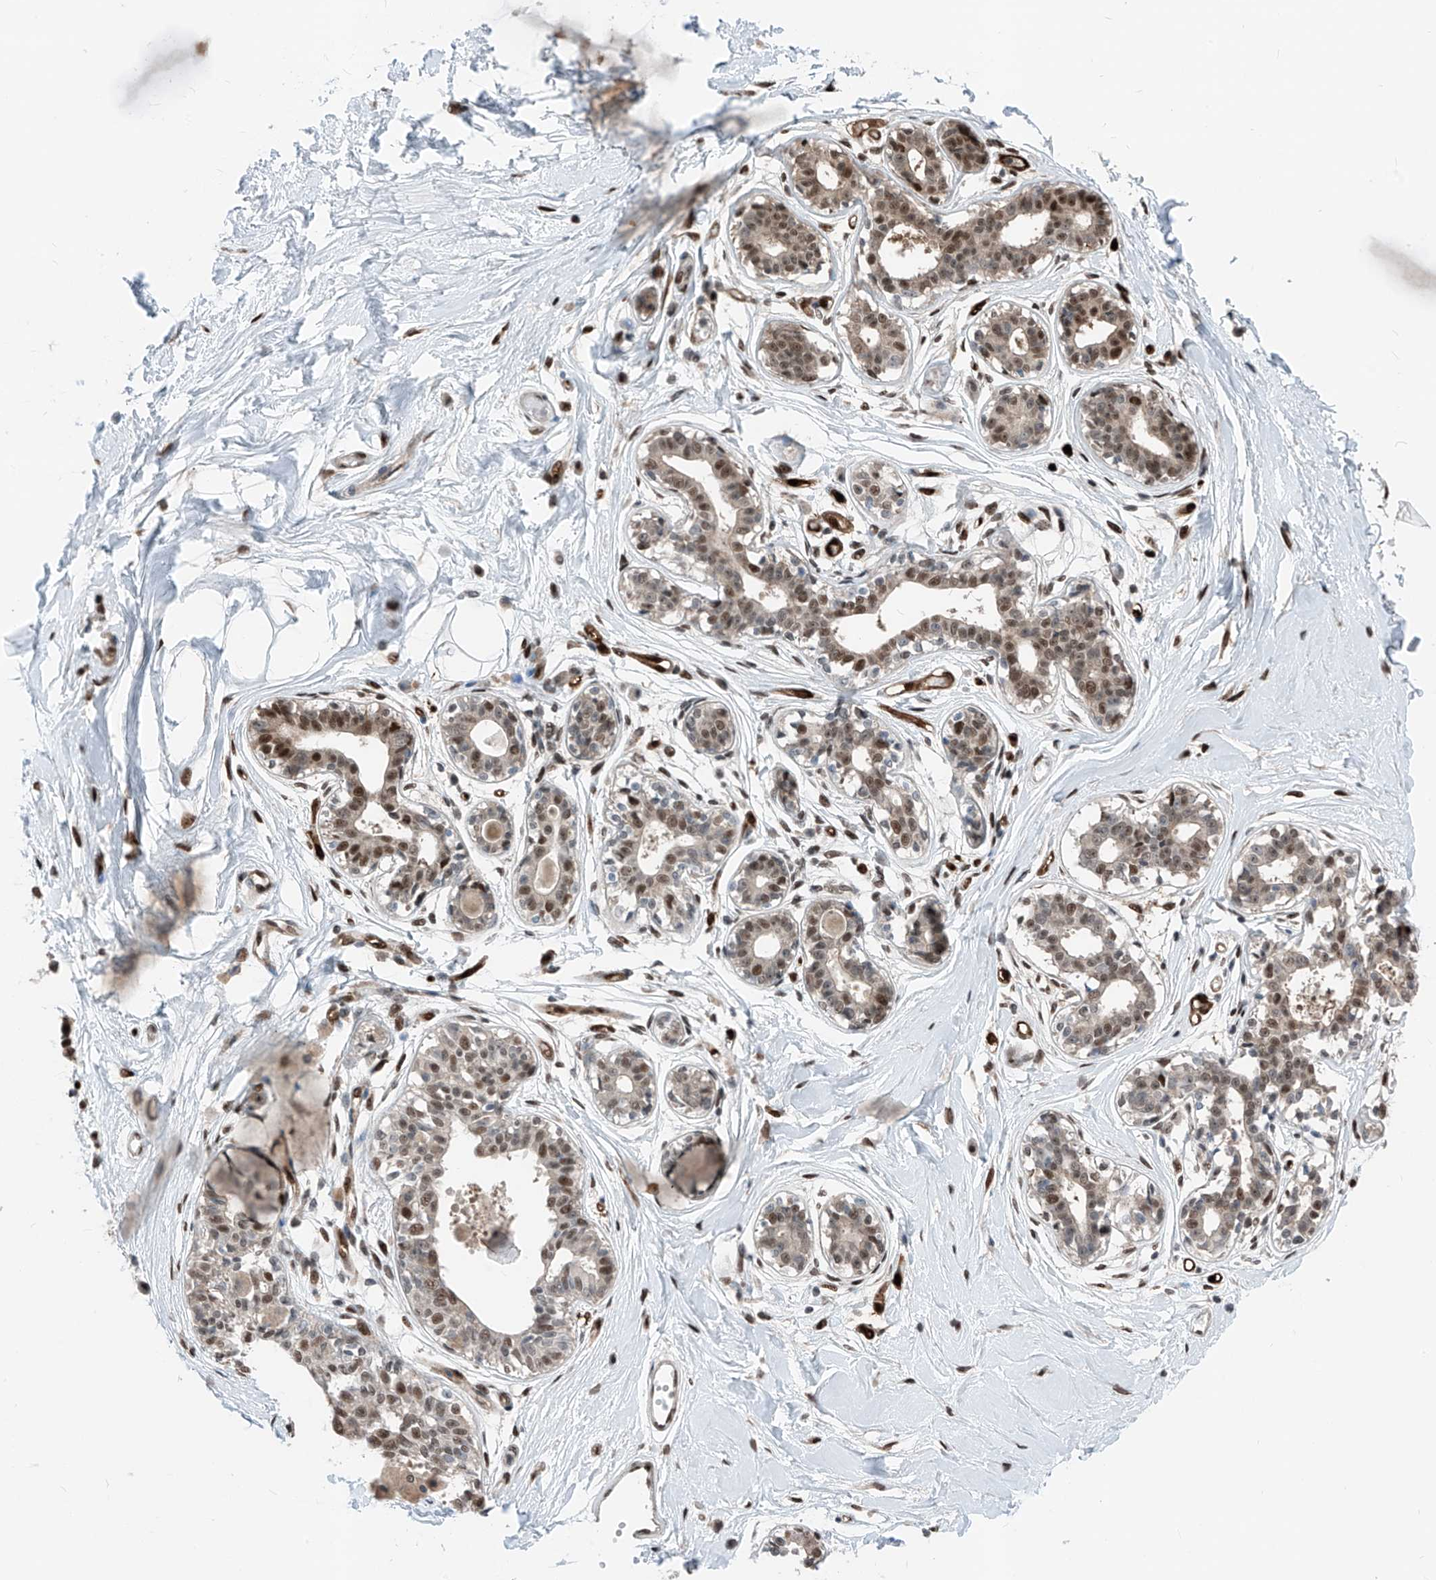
{"staining": {"intensity": "strong", "quantity": ">75%", "location": "nuclear"}, "tissue": "breast", "cell_type": "Adipocytes", "image_type": "normal", "snomed": [{"axis": "morphology", "description": "Normal tissue, NOS"}, {"axis": "topography", "description": "Breast"}], "caption": "The photomicrograph shows staining of benign breast, revealing strong nuclear protein expression (brown color) within adipocytes. (Stains: DAB (3,3'-diaminobenzidine) in brown, nuclei in blue, Microscopy: brightfield microscopy at high magnification).", "gene": "RBP7", "patient": {"sex": "female", "age": 45}}